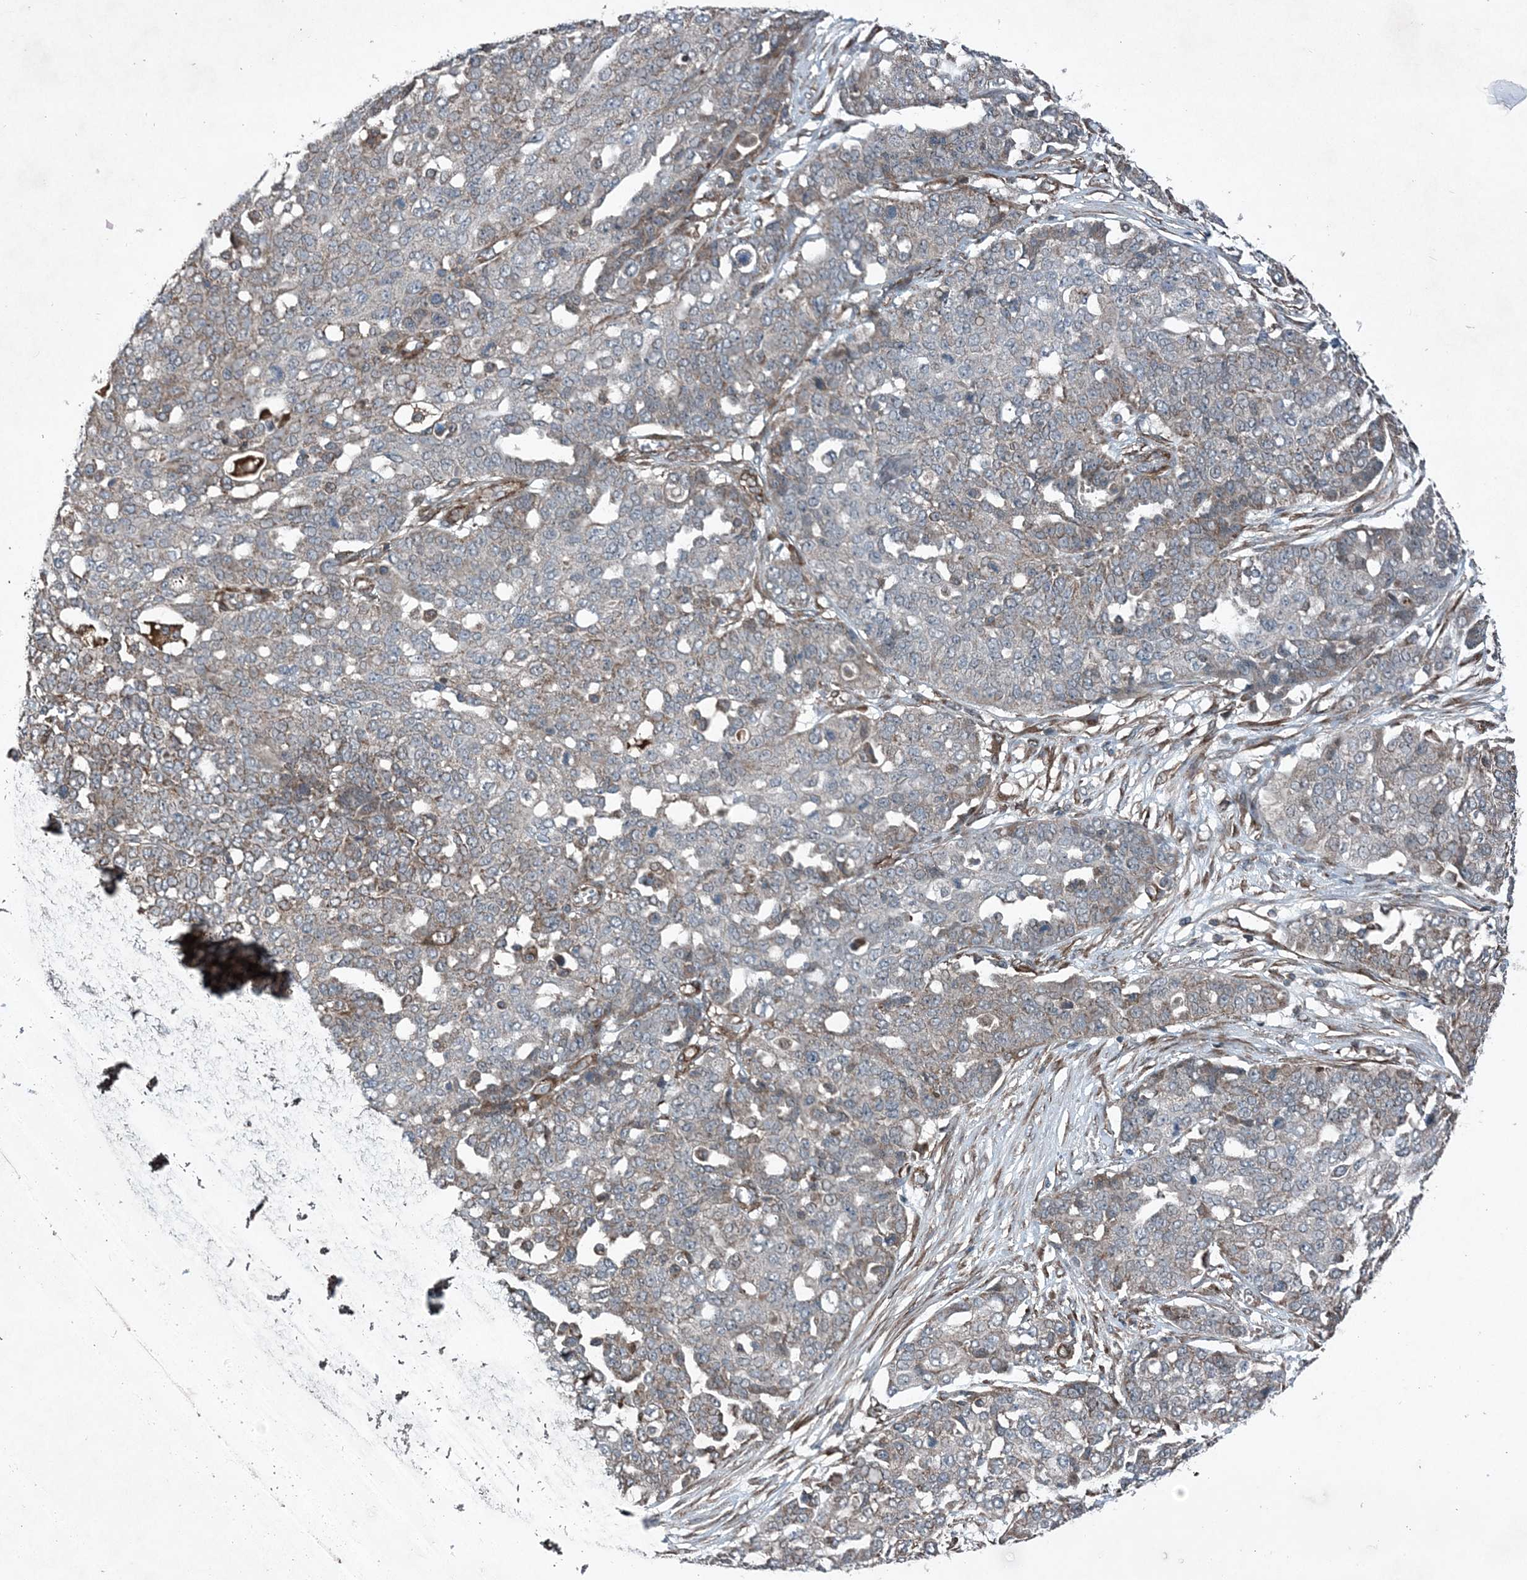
{"staining": {"intensity": "moderate", "quantity": "<25%", "location": "cytoplasmic/membranous"}, "tissue": "ovarian cancer", "cell_type": "Tumor cells", "image_type": "cancer", "snomed": [{"axis": "morphology", "description": "Cystadenocarcinoma, serous, NOS"}, {"axis": "topography", "description": "Soft tissue"}, {"axis": "topography", "description": "Ovary"}], "caption": "DAB immunohistochemical staining of human ovarian cancer (serous cystadenocarcinoma) shows moderate cytoplasmic/membranous protein staining in approximately <25% of tumor cells.", "gene": "NDUFA2", "patient": {"sex": "female", "age": 57}}